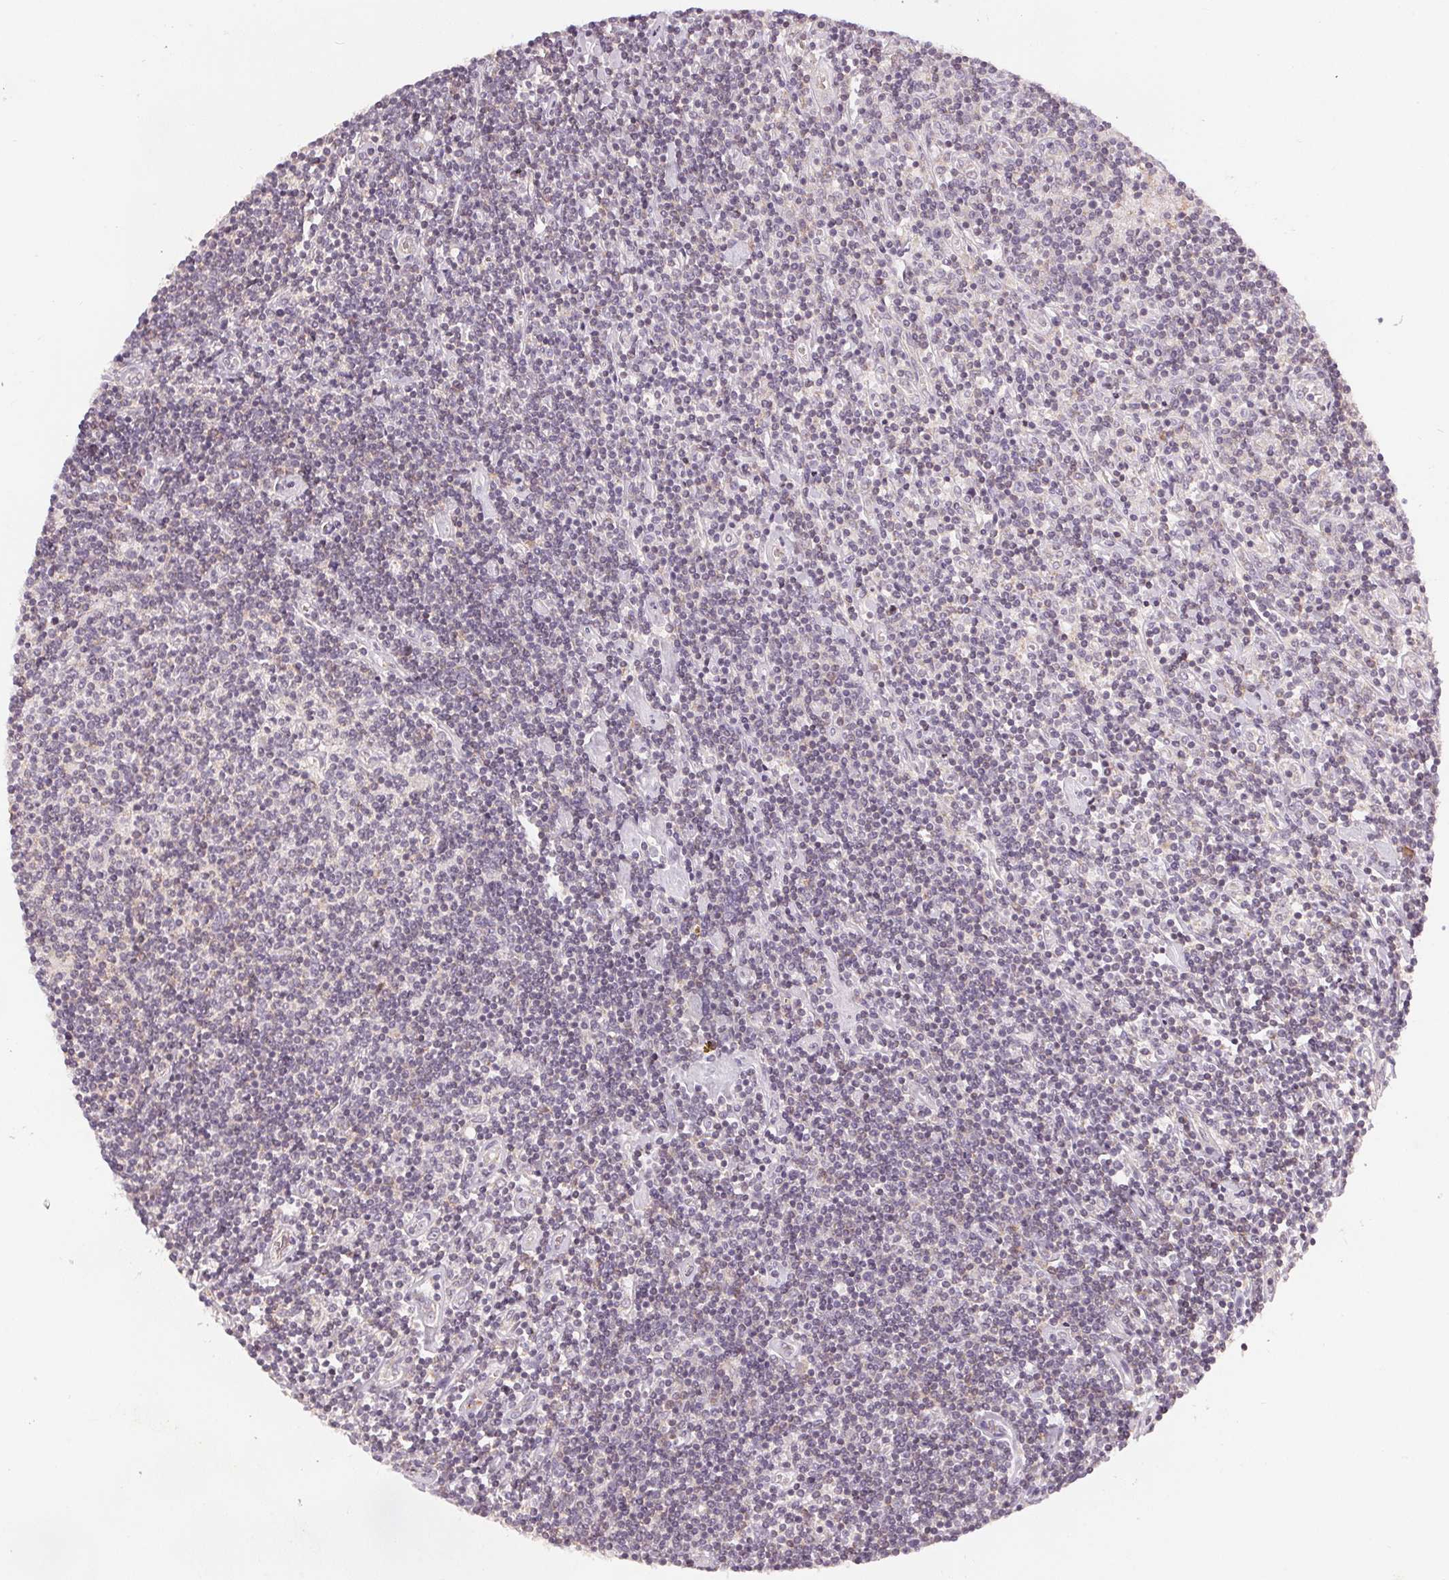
{"staining": {"intensity": "negative", "quantity": "none", "location": "none"}, "tissue": "lymphoma", "cell_type": "Tumor cells", "image_type": "cancer", "snomed": [{"axis": "morphology", "description": "Hodgkin's disease, NOS"}, {"axis": "topography", "description": "Lymph node"}], "caption": "Immunohistochemistry image of neoplastic tissue: human lymphoma stained with DAB (3,3'-diaminobenzidine) reveals no significant protein positivity in tumor cells.", "gene": "NCOA4", "patient": {"sex": "male", "age": 40}}